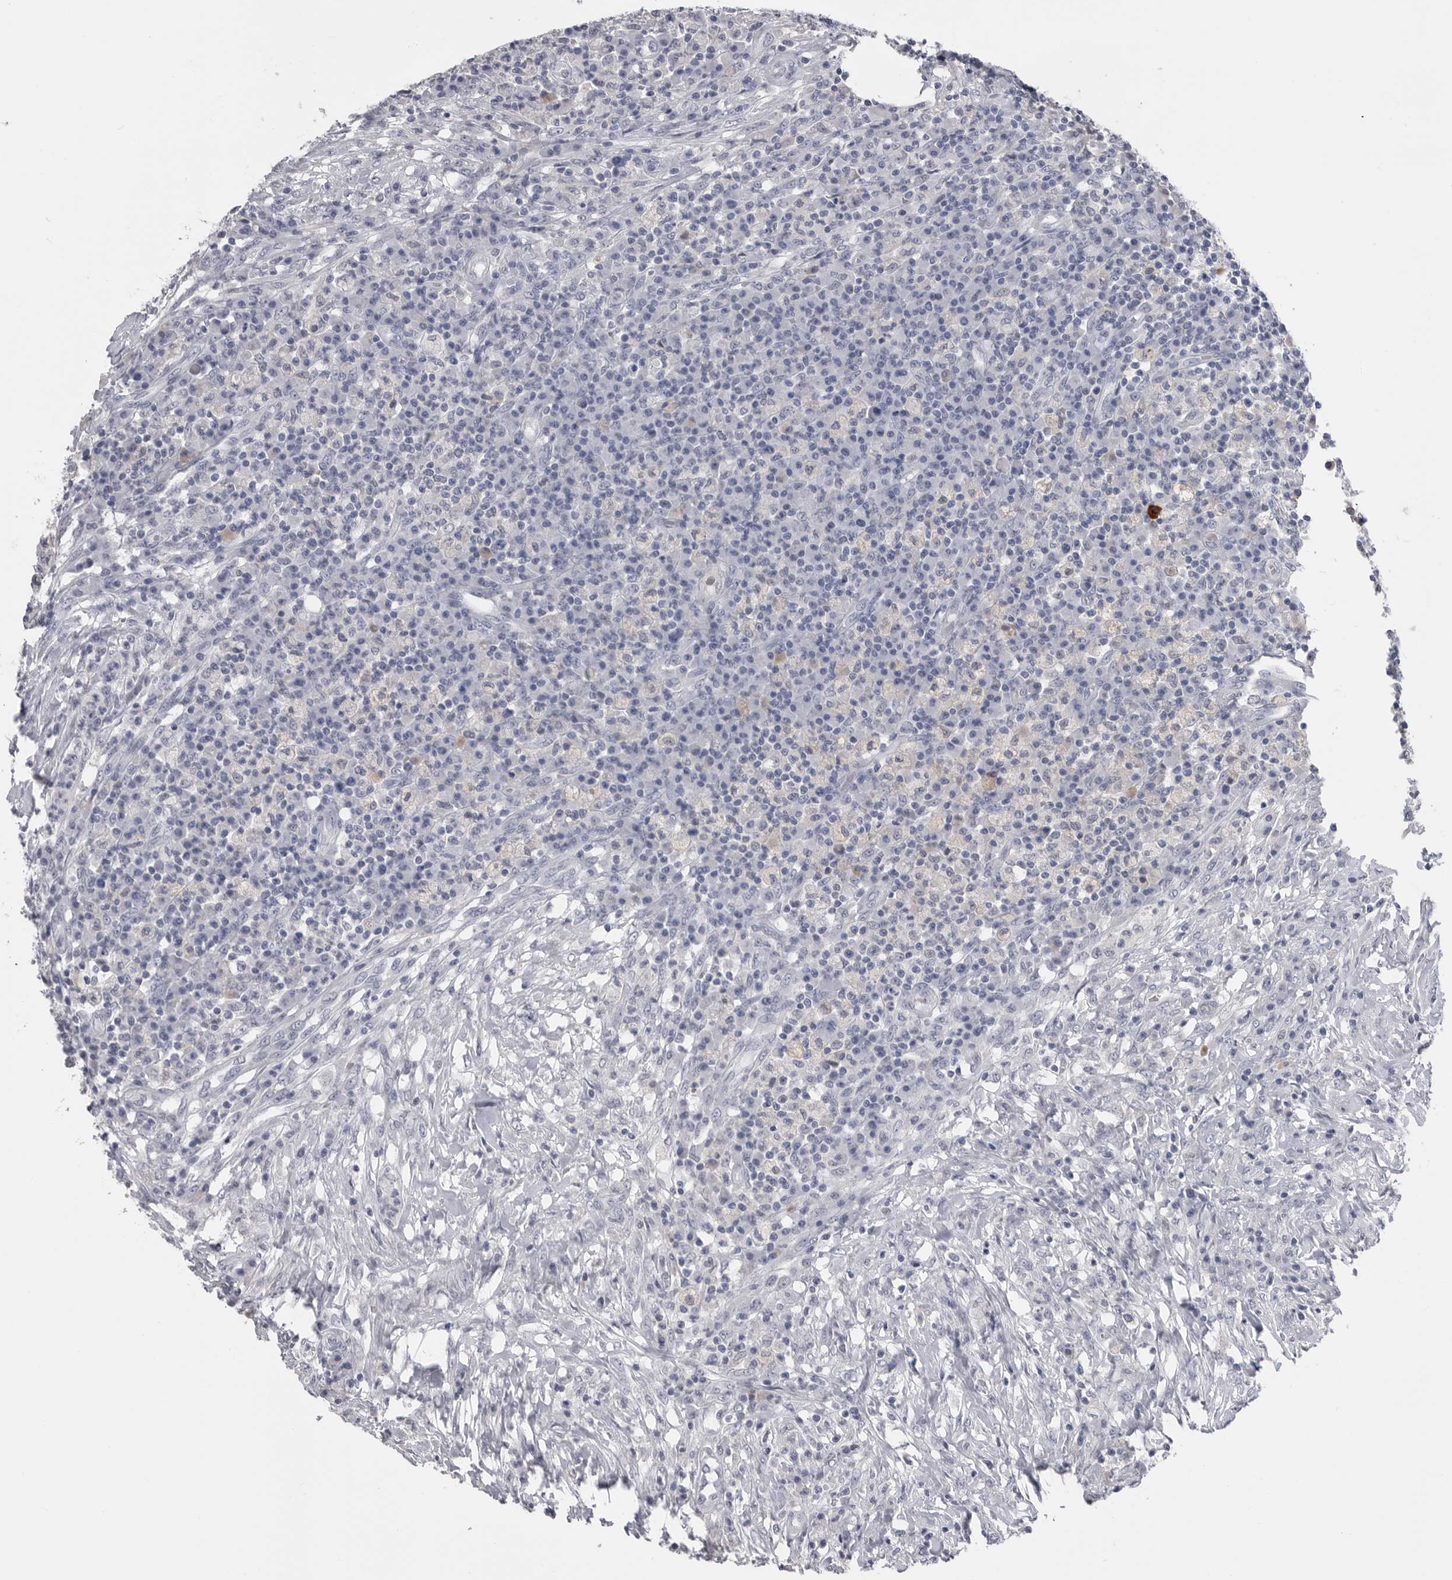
{"staining": {"intensity": "negative", "quantity": "none", "location": "none"}, "tissue": "colorectal cancer", "cell_type": "Tumor cells", "image_type": "cancer", "snomed": [{"axis": "morphology", "description": "Adenocarcinoma, NOS"}, {"axis": "topography", "description": "Colon"}], "caption": "The image shows no staining of tumor cells in colorectal cancer.", "gene": "PLEKHF1", "patient": {"sex": "male", "age": 83}}